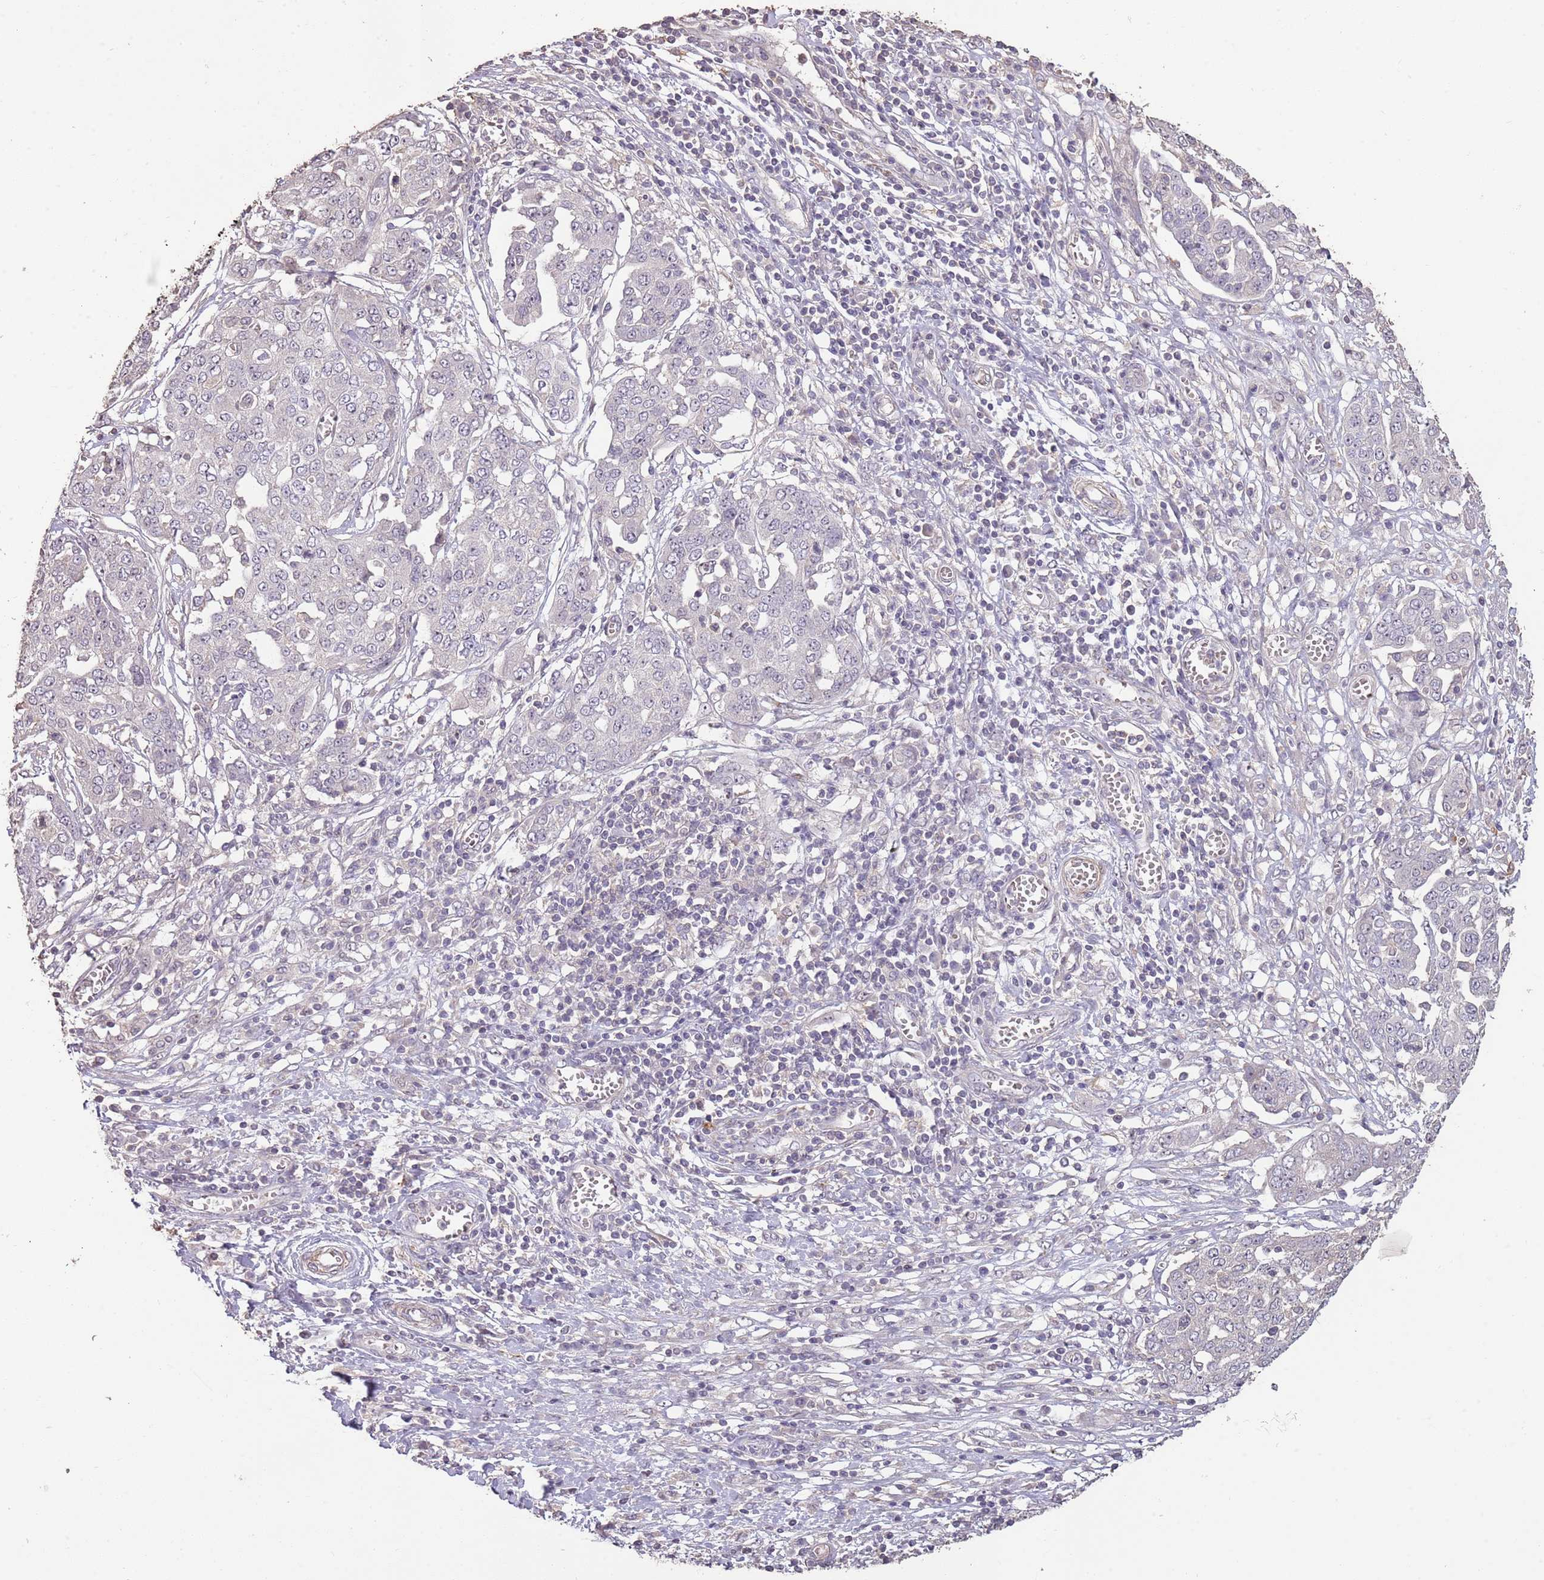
{"staining": {"intensity": "negative", "quantity": "none", "location": "none"}, "tissue": "ovarian cancer", "cell_type": "Tumor cells", "image_type": "cancer", "snomed": [{"axis": "morphology", "description": "Cystadenocarcinoma, serous, NOS"}, {"axis": "topography", "description": "Soft tissue"}, {"axis": "topography", "description": "Ovary"}], "caption": "This is an immunohistochemistry photomicrograph of human ovarian serous cystadenocarcinoma. There is no expression in tumor cells.", "gene": "ADTRP", "patient": {"sex": "female", "age": 57}}